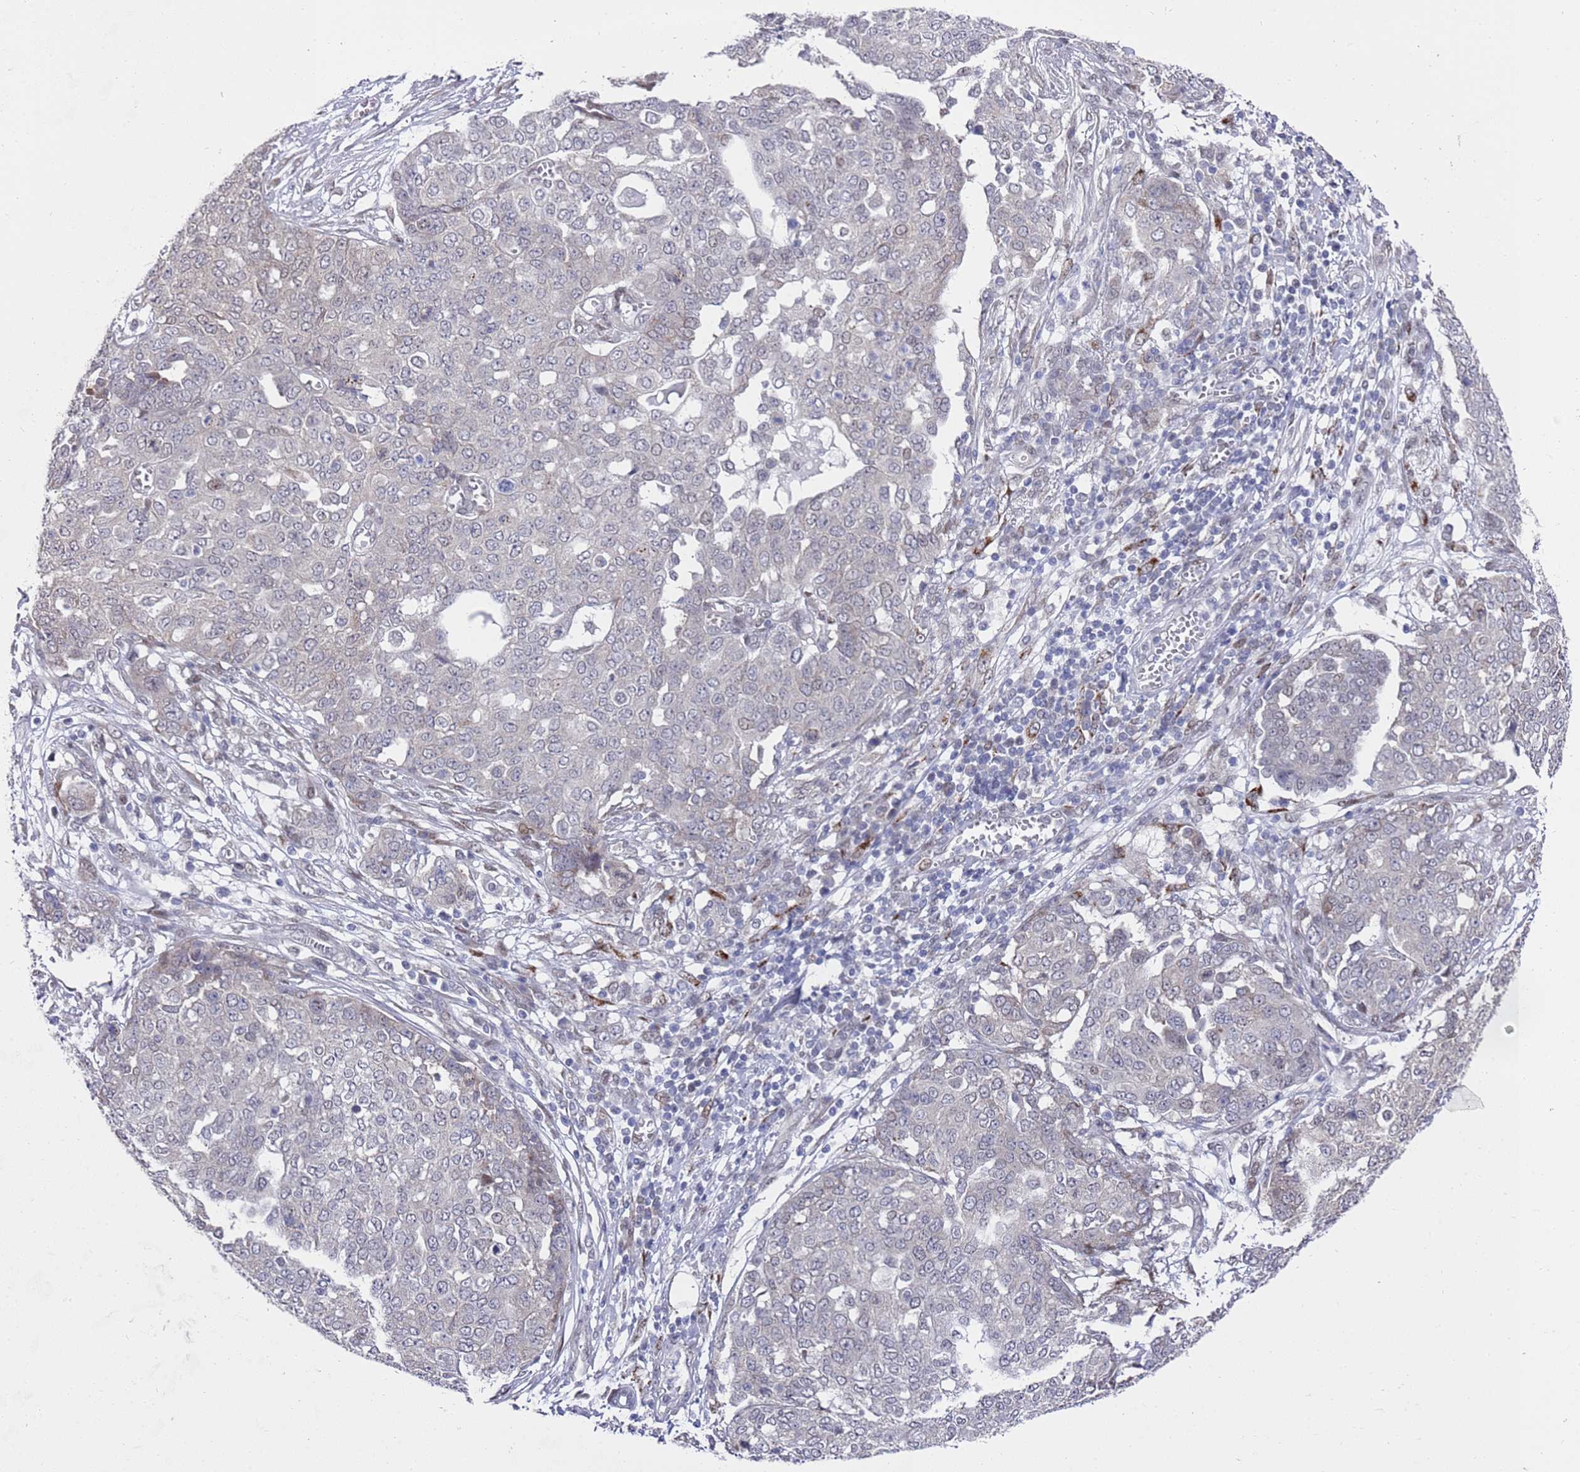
{"staining": {"intensity": "negative", "quantity": "none", "location": "none"}, "tissue": "ovarian cancer", "cell_type": "Tumor cells", "image_type": "cancer", "snomed": [{"axis": "morphology", "description": "Cystadenocarcinoma, serous, NOS"}, {"axis": "topography", "description": "Soft tissue"}, {"axis": "topography", "description": "Ovary"}], "caption": "This is an IHC micrograph of human ovarian cancer (serous cystadenocarcinoma). There is no positivity in tumor cells.", "gene": "COPS6", "patient": {"sex": "female", "age": 57}}